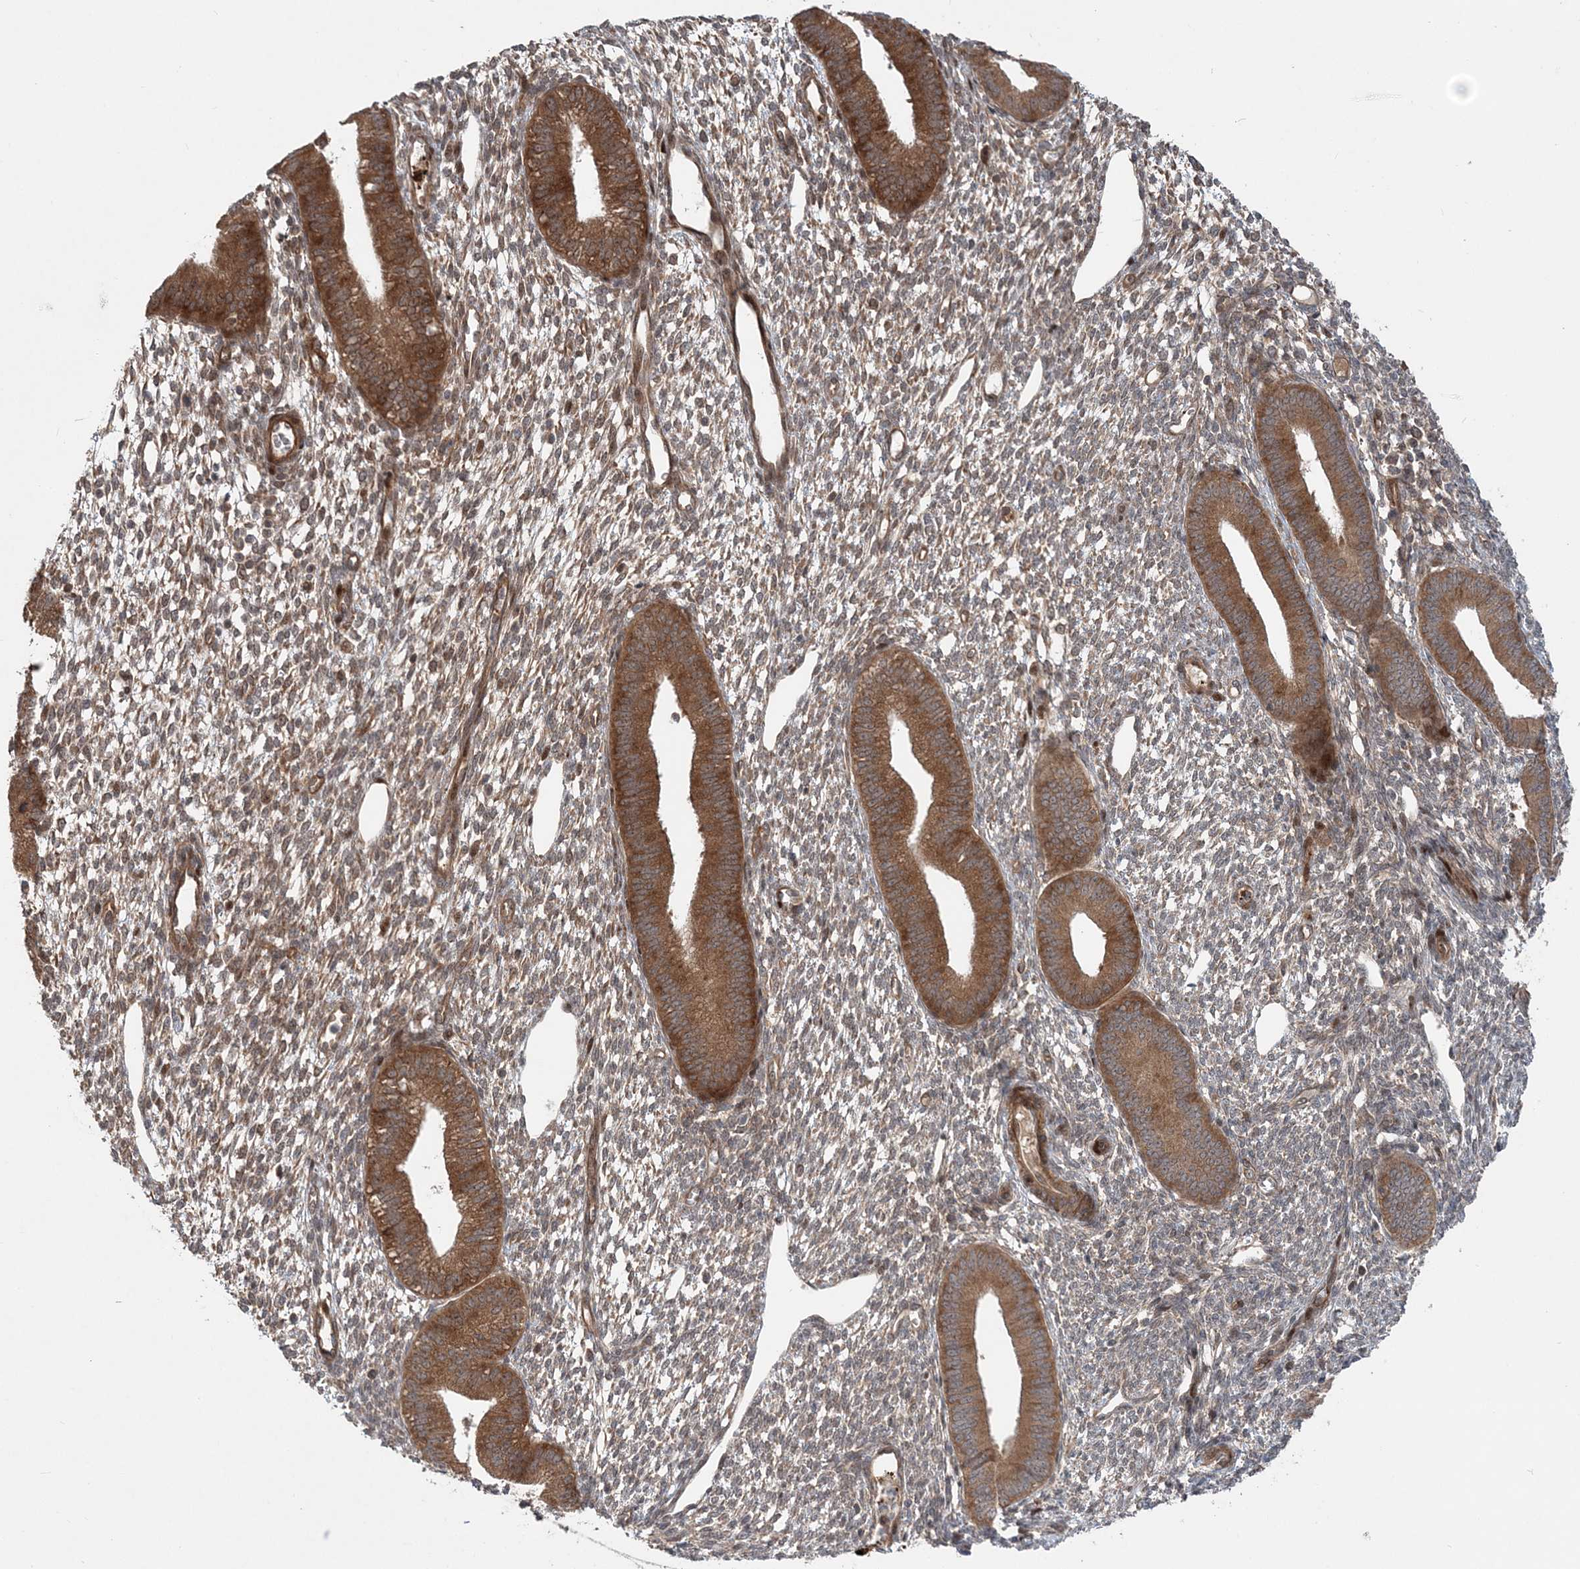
{"staining": {"intensity": "moderate", "quantity": "25%-75%", "location": "cytoplasmic/membranous"}, "tissue": "endometrium", "cell_type": "Cells in endometrial stroma", "image_type": "normal", "snomed": [{"axis": "morphology", "description": "Normal tissue, NOS"}, {"axis": "topography", "description": "Endometrium"}], "caption": "Protein staining shows moderate cytoplasmic/membranous staining in approximately 25%-75% of cells in endometrial stroma in normal endometrium. The protein is shown in brown color, while the nuclei are stained blue.", "gene": "GEMIN5", "patient": {"sex": "female", "age": 46}}